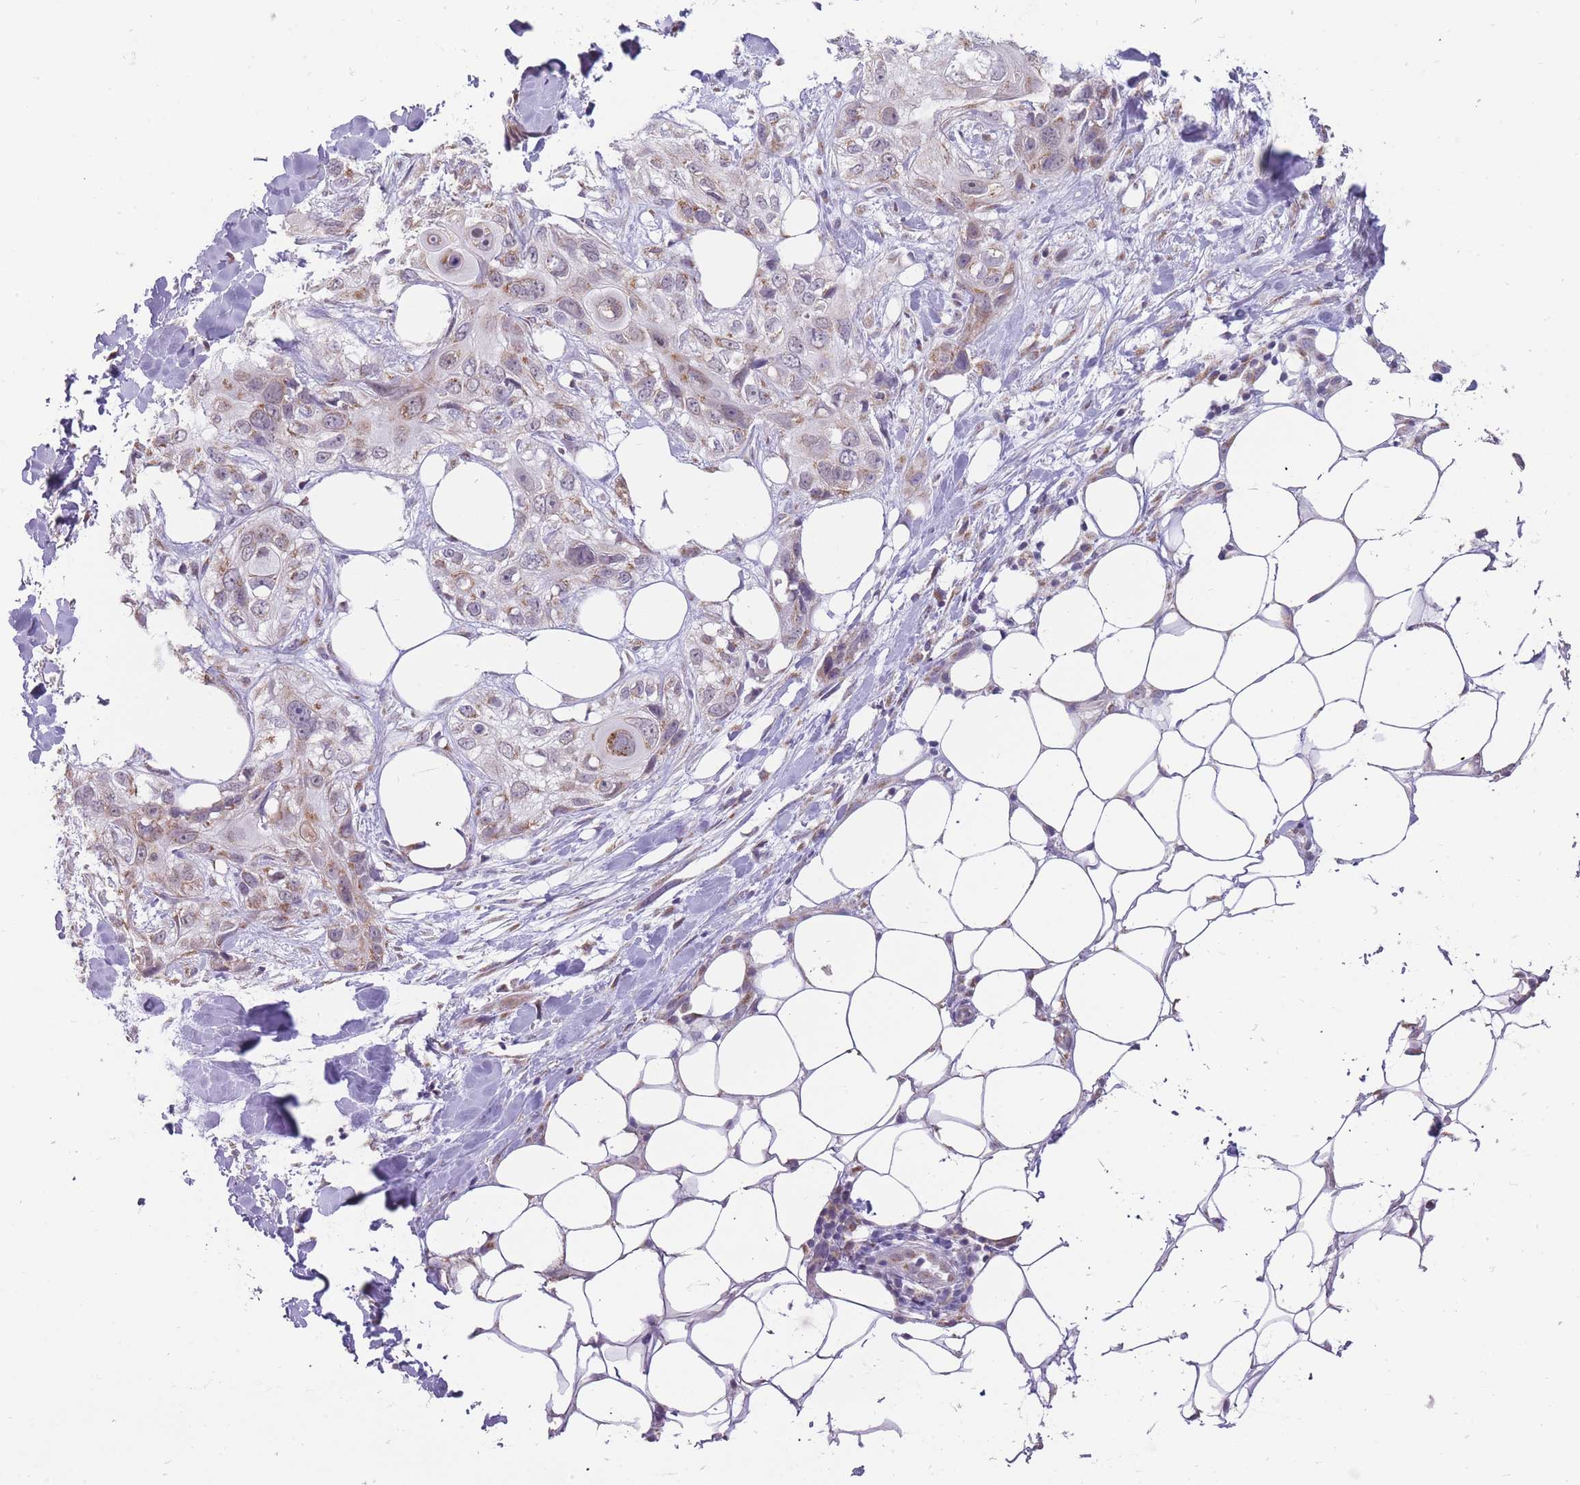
{"staining": {"intensity": "weak", "quantity": "25%-75%", "location": "cytoplasmic/membranous"}, "tissue": "skin cancer", "cell_type": "Tumor cells", "image_type": "cancer", "snomed": [{"axis": "morphology", "description": "Normal tissue, NOS"}, {"axis": "morphology", "description": "Squamous cell carcinoma, NOS"}, {"axis": "topography", "description": "Skin"}], "caption": "Brown immunohistochemical staining in skin cancer (squamous cell carcinoma) exhibits weak cytoplasmic/membranous expression in approximately 25%-75% of tumor cells.", "gene": "NELL1", "patient": {"sex": "male", "age": 72}}